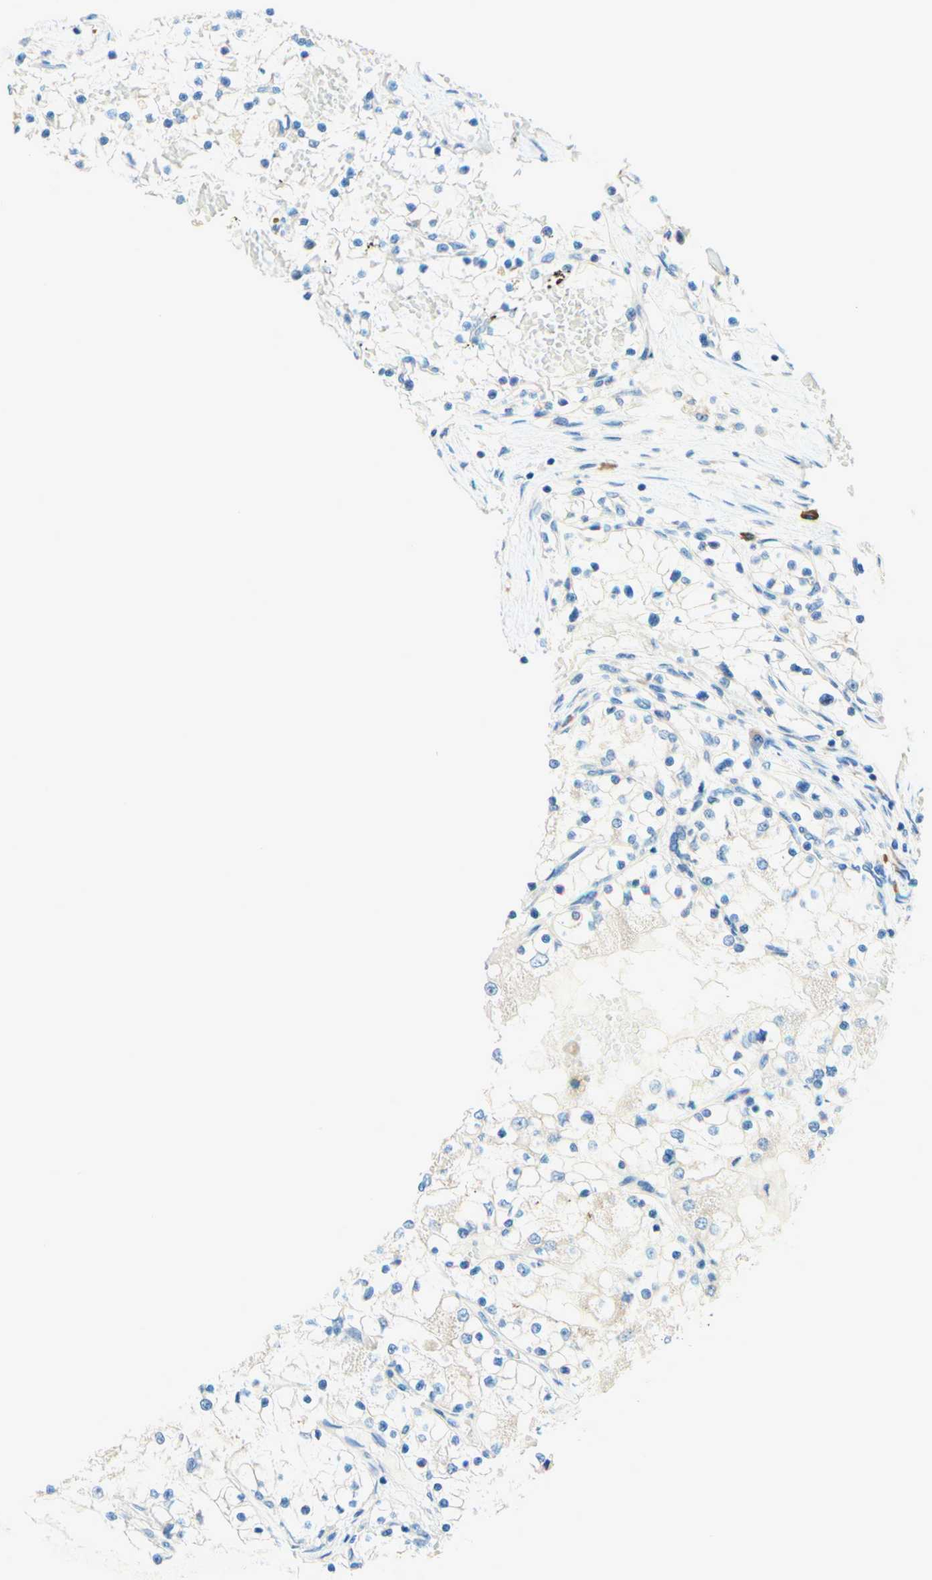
{"staining": {"intensity": "negative", "quantity": "none", "location": "none"}, "tissue": "renal cancer", "cell_type": "Tumor cells", "image_type": "cancer", "snomed": [{"axis": "morphology", "description": "Adenocarcinoma, NOS"}, {"axis": "topography", "description": "Kidney"}], "caption": "Immunohistochemistry of human renal cancer (adenocarcinoma) reveals no expression in tumor cells. The staining was performed using DAB (3,3'-diaminobenzidine) to visualize the protein expression in brown, while the nuclei were stained in blue with hematoxylin (Magnification: 20x).", "gene": "PASD1", "patient": {"sex": "male", "age": 68}}